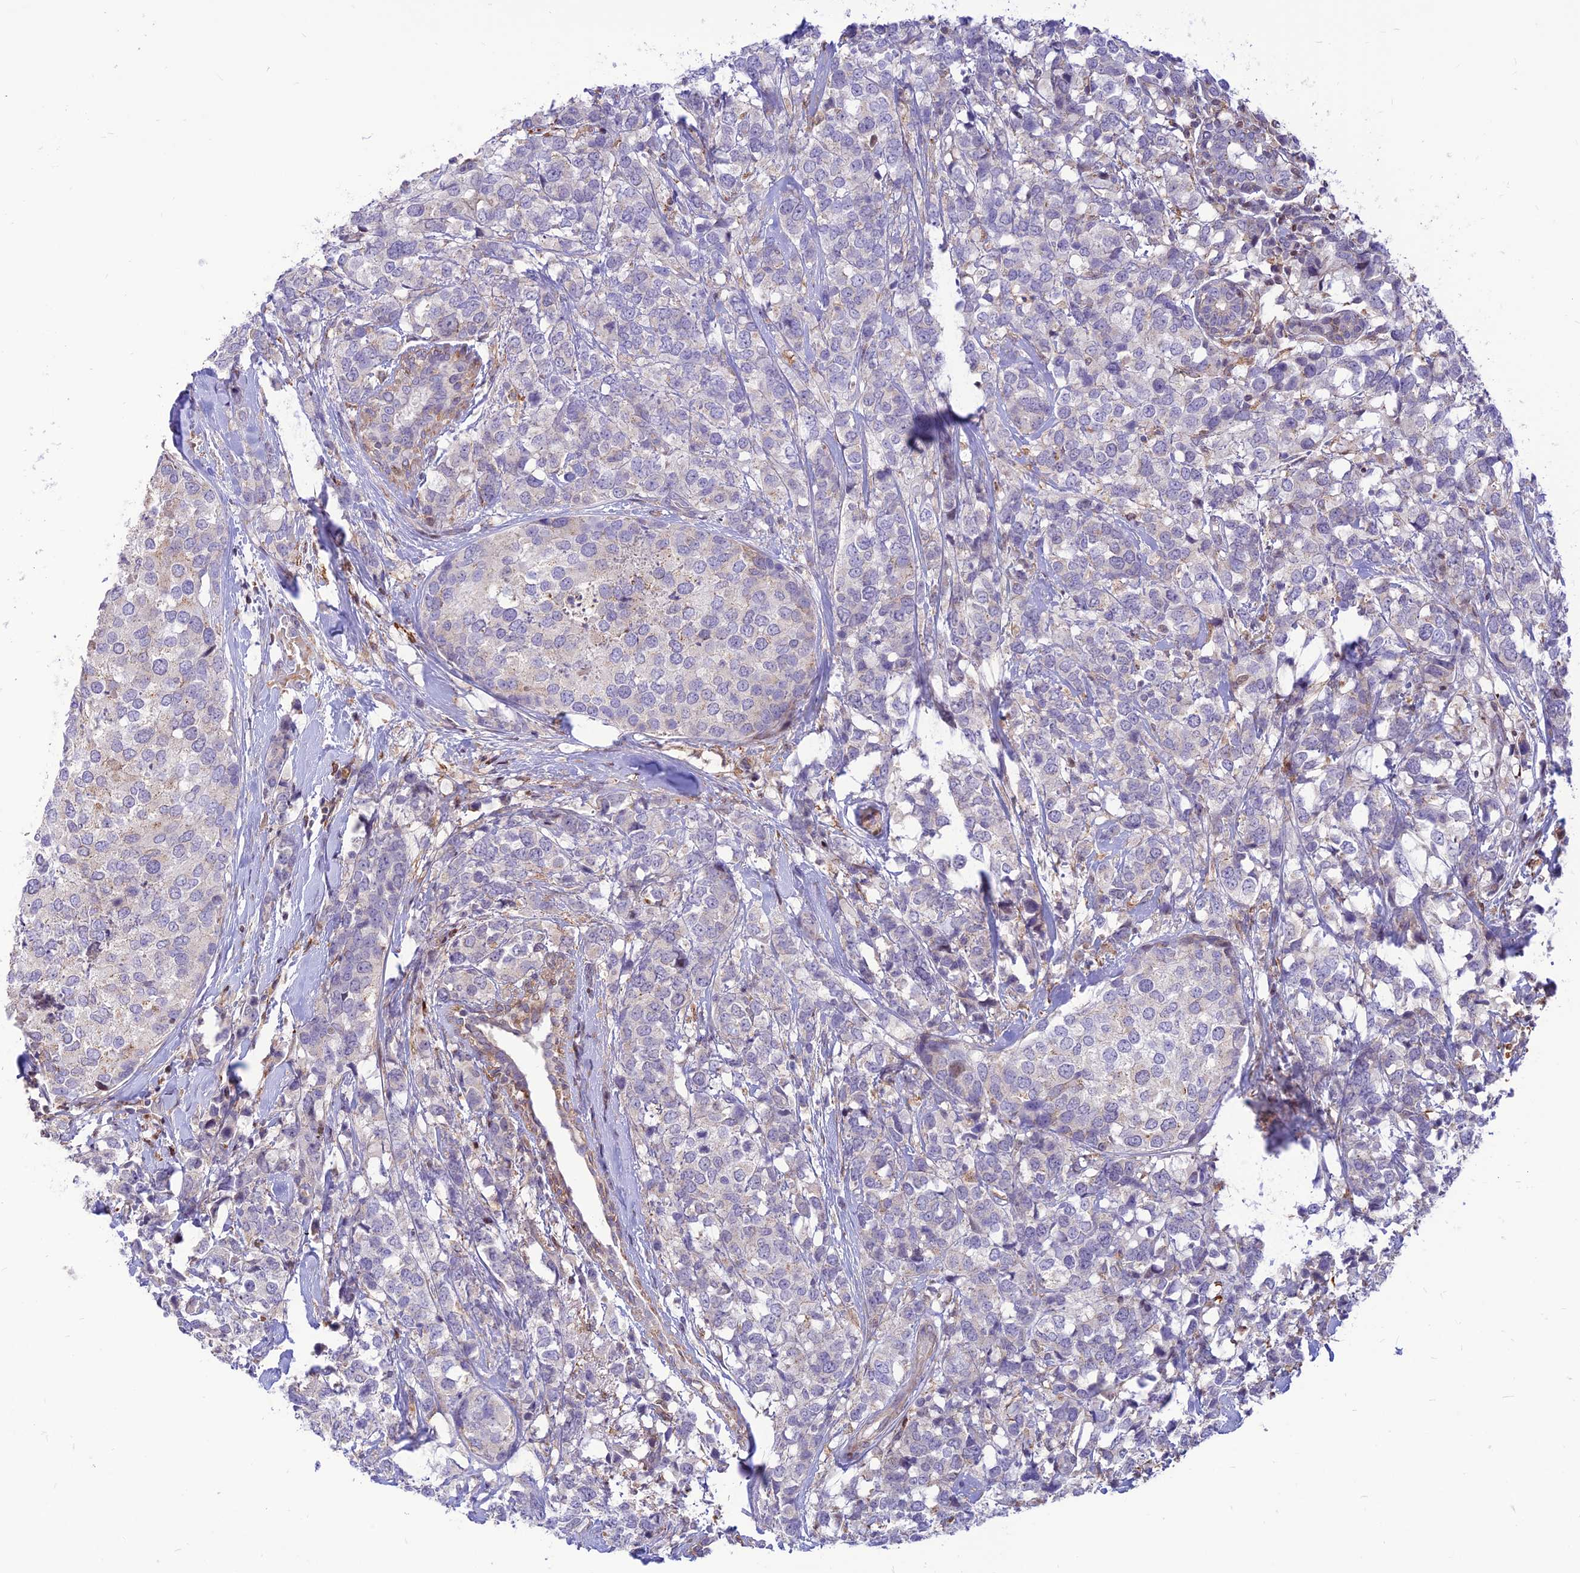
{"staining": {"intensity": "negative", "quantity": "none", "location": "none"}, "tissue": "breast cancer", "cell_type": "Tumor cells", "image_type": "cancer", "snomed": [{"axis": "morphology", "description": "Lobular carcinoma"}, {"axis": "topography", "description": "Breast"}], "caption": "Photomicrograph shows no significant protein expression in tumor cells of breast lobular carcinoma.", "gene": "FAM186B", "patient": {"sex": "female", "age": 59}}